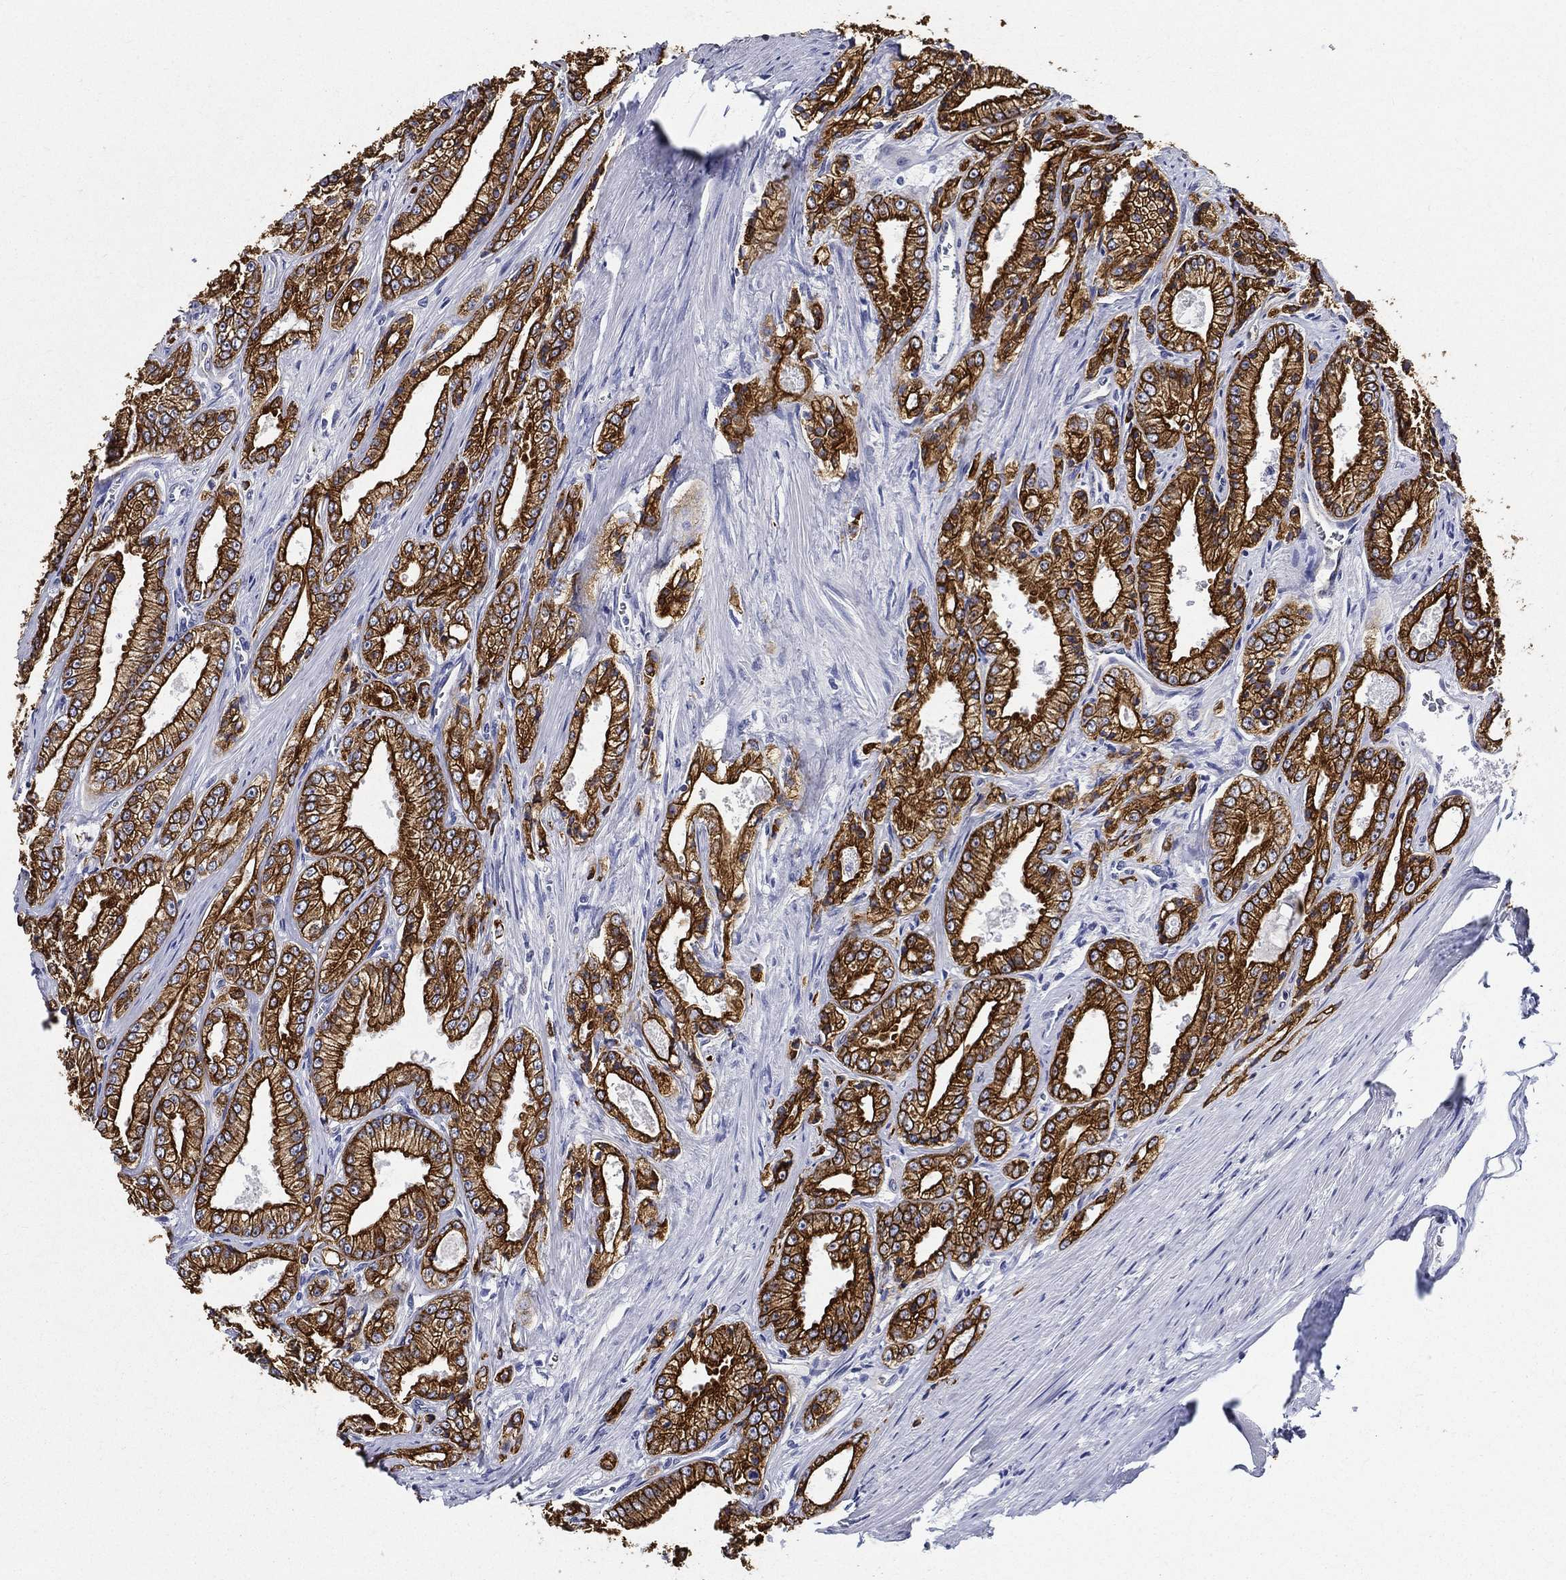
{"staining": {"intensity": "strong", "quantity": ">75%", "location": "cytoplasmic/membranous"}, "tissue": "prostate cancer", "cell_type": "Tumor cells", "image_type": "cancer", "snomed": [{"axis": "morphology", "description": "Adenocarcinoma, NOS"}, {"axis": "morphology", "description": "Adenocarcinoma, High grade"}, {"axis": "topography", "description": "Prostate"}], "caption": "This histopathology image exhibits immunohistochemistry (IHC) staining of human prostate cancer (adenocarcinoma), with high strong cytoplasmic/membranous staining in about >75% of tumor cells.", "gene": "NEDD9", "patient": {"sex": "male", "age": 70}}